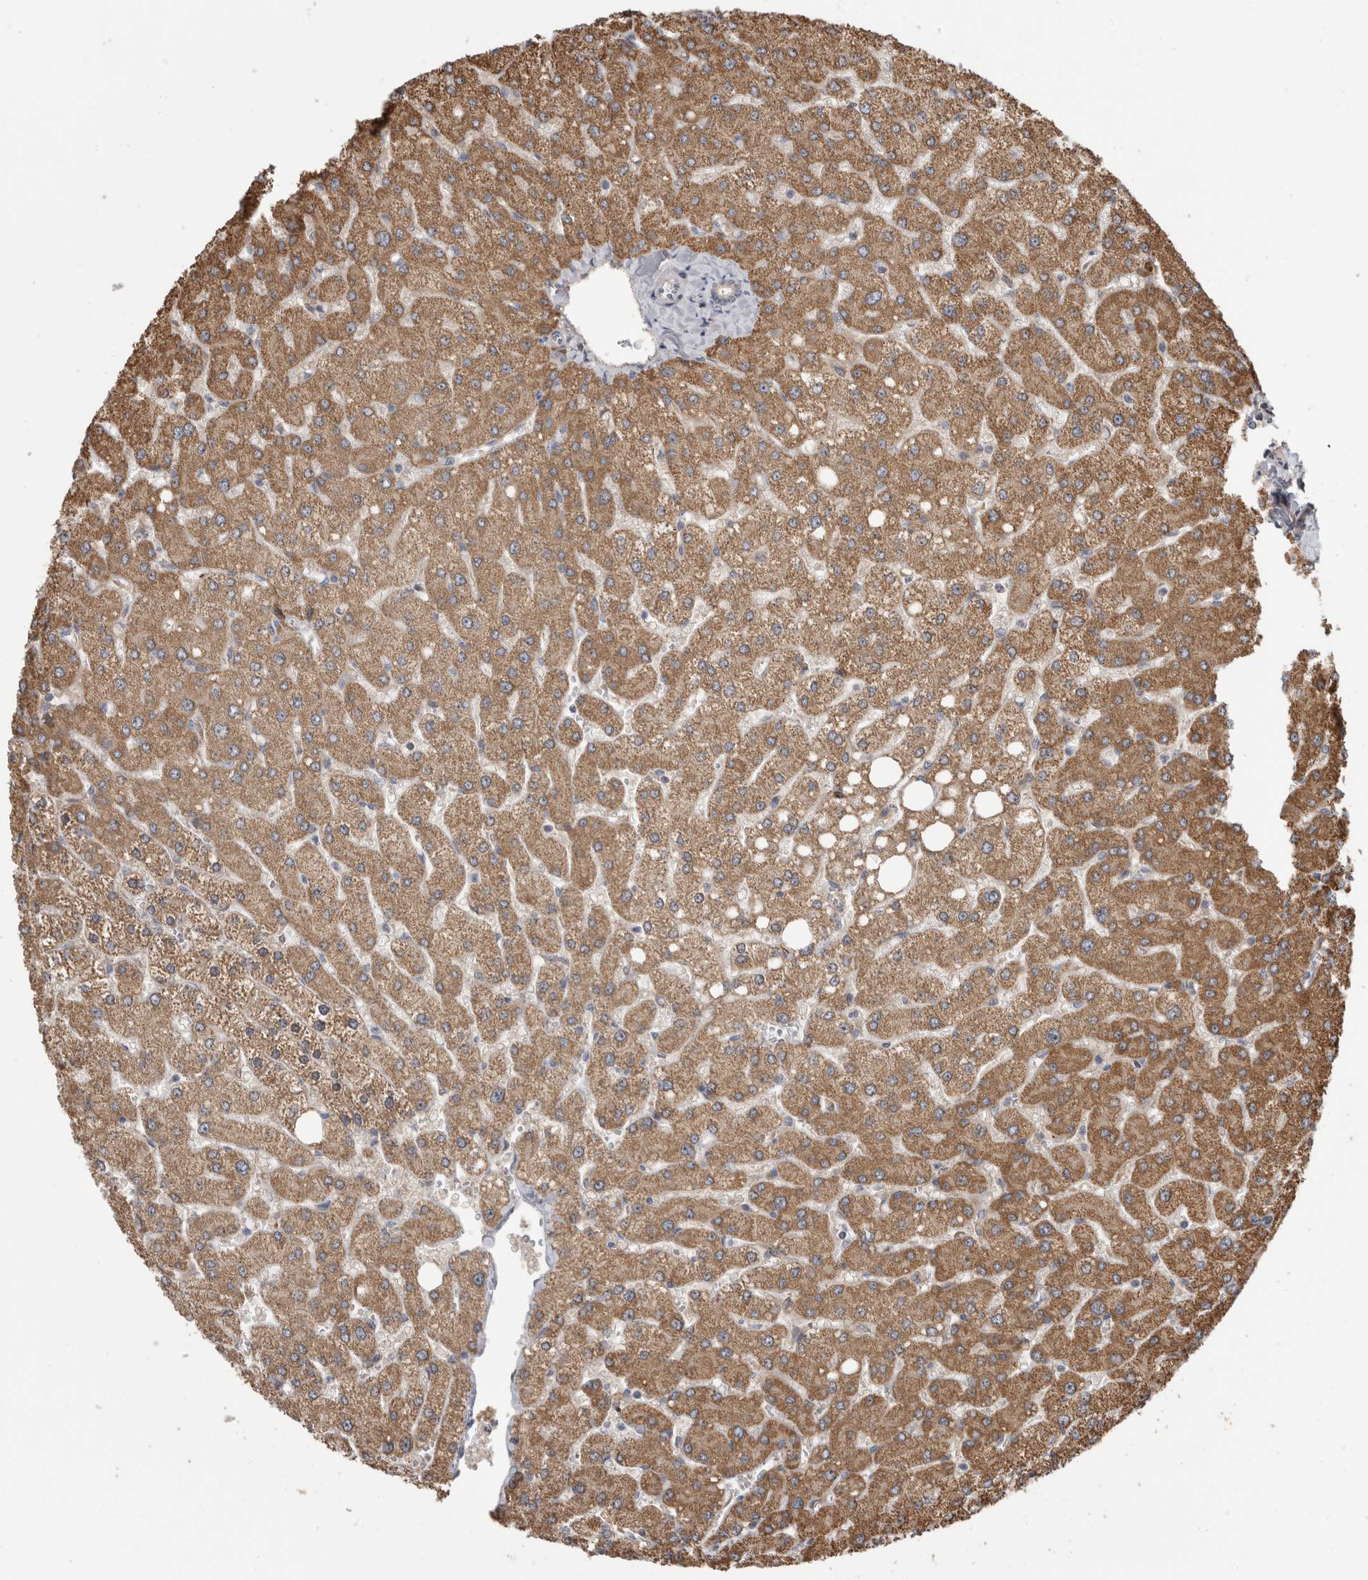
{"staining": {"intensity": "weak", "quantity": "<25%", "location": "cytoplasmic/membranous"}, "tissue": "liver", "cell_type": "Cholangiocytes", "image_type": "normal", "snomed": [{"axis": "morphology", "description": "Normal tissue, NOS"}, {"axis": "topography", "description": "Liver"}], "caption": "IHC micrograph of benign human liver stained for a protein (brown), which shows no staining in cholangiocytes.", "gene": "TBCE", "patient": {"sex": "male", "age": 55}}